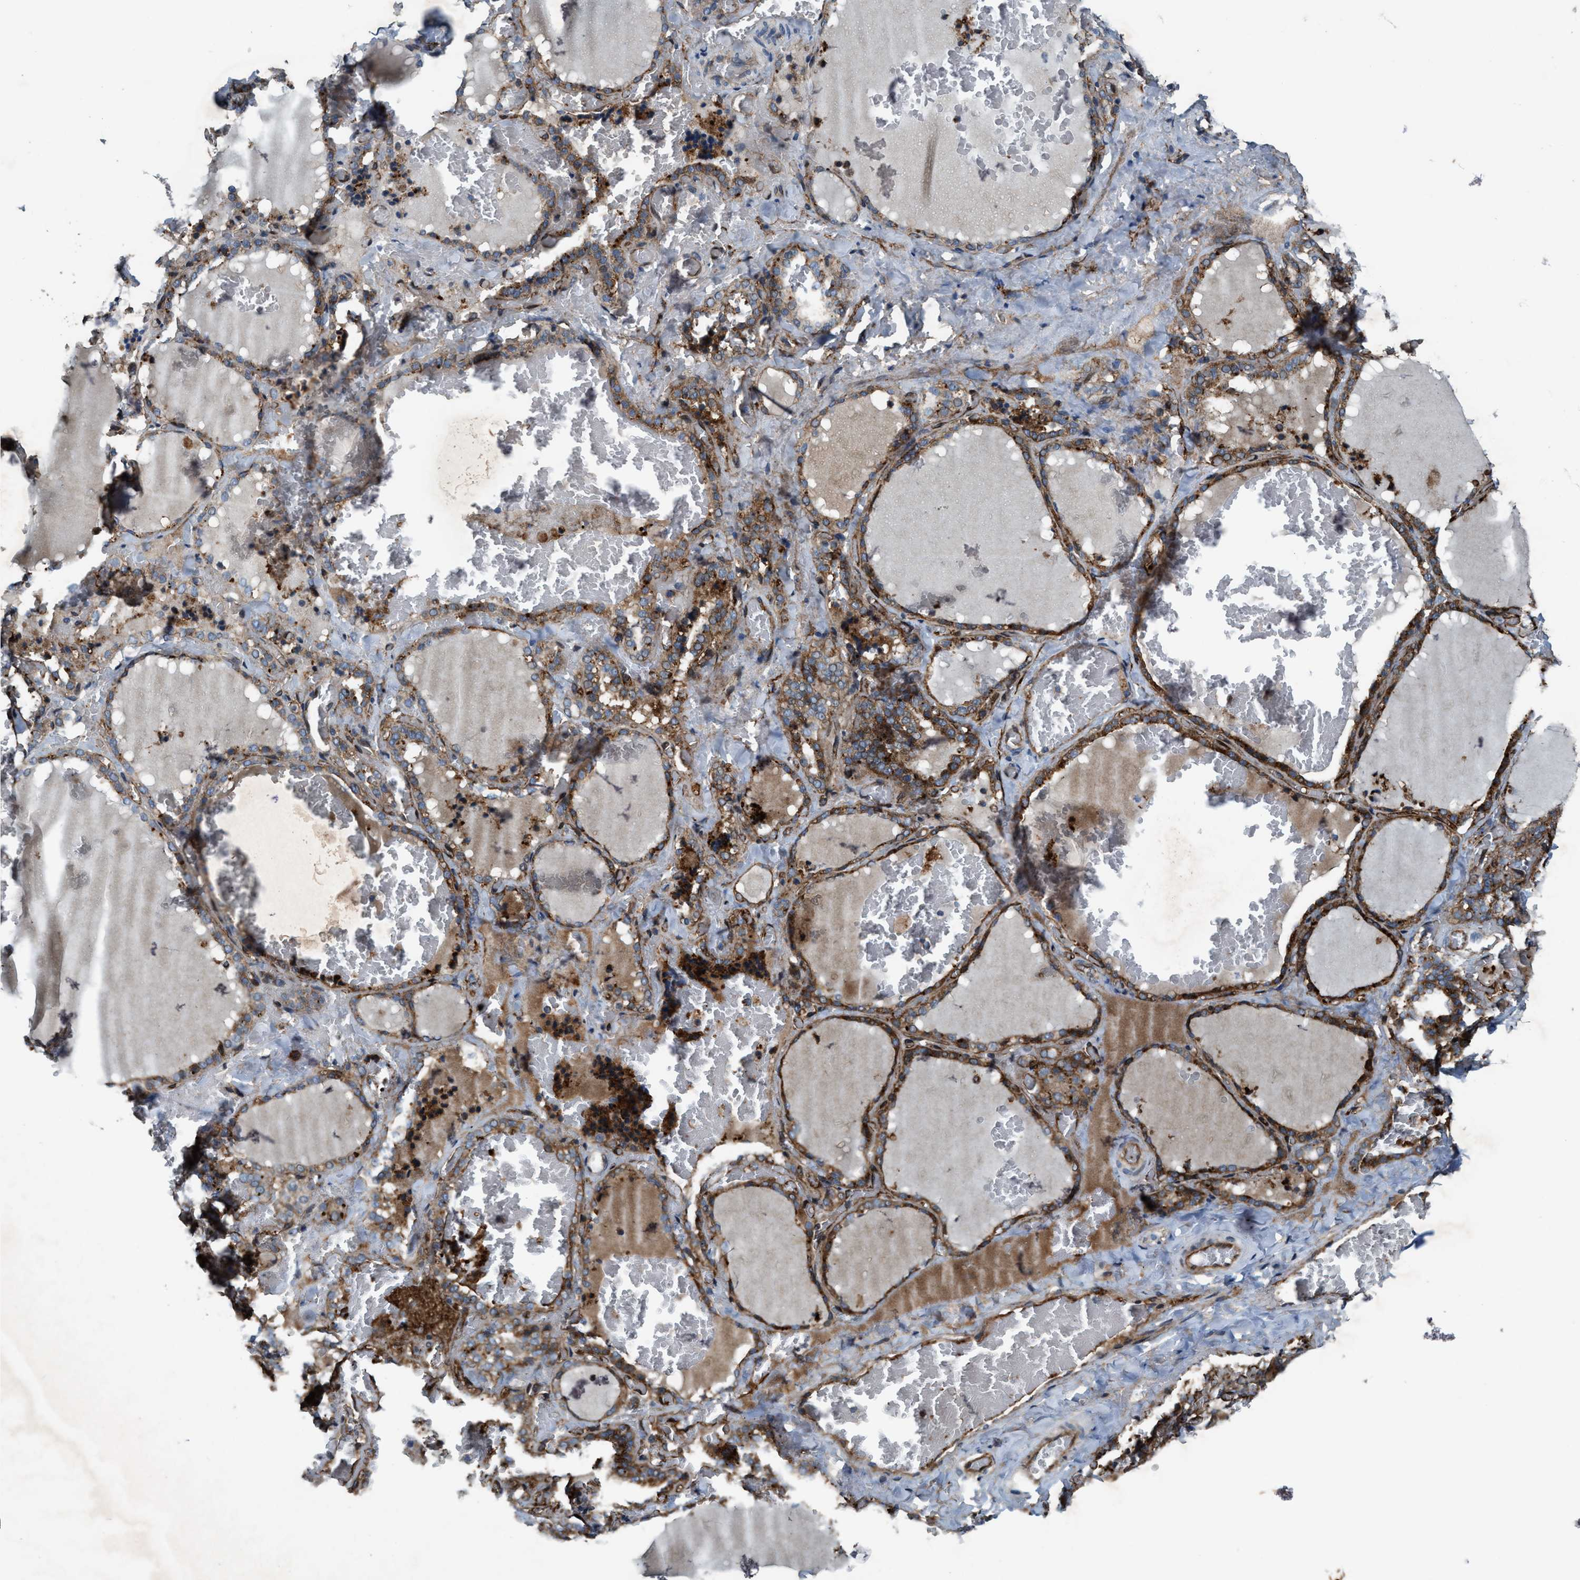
{"staining": {"intensity": "moderate", "quantity": ">75%", "location": "cytoplasmic/membranous"}, "tissue": "thyroid gland", "cell_type": "Glandular cells", "image_type": "normal", "snomed": [{"axis": "morphology", "description": "Normal tissue, NOS"}, {"axis": "topography", "description": "Thyroid gland"}], "caption": "Immunohistochemistry (IHC) image of benign thyroid gland: human thyroid gland stained using immunohistochemistry shows medium levels of moderate protein expression localized specifically in the cytoplasmic/membranous of glandular cells, appearing as a cytoplasmic/membranous brown color.", "gene": "LRRC72", "patient": {"sex": "female", "age": 22}}